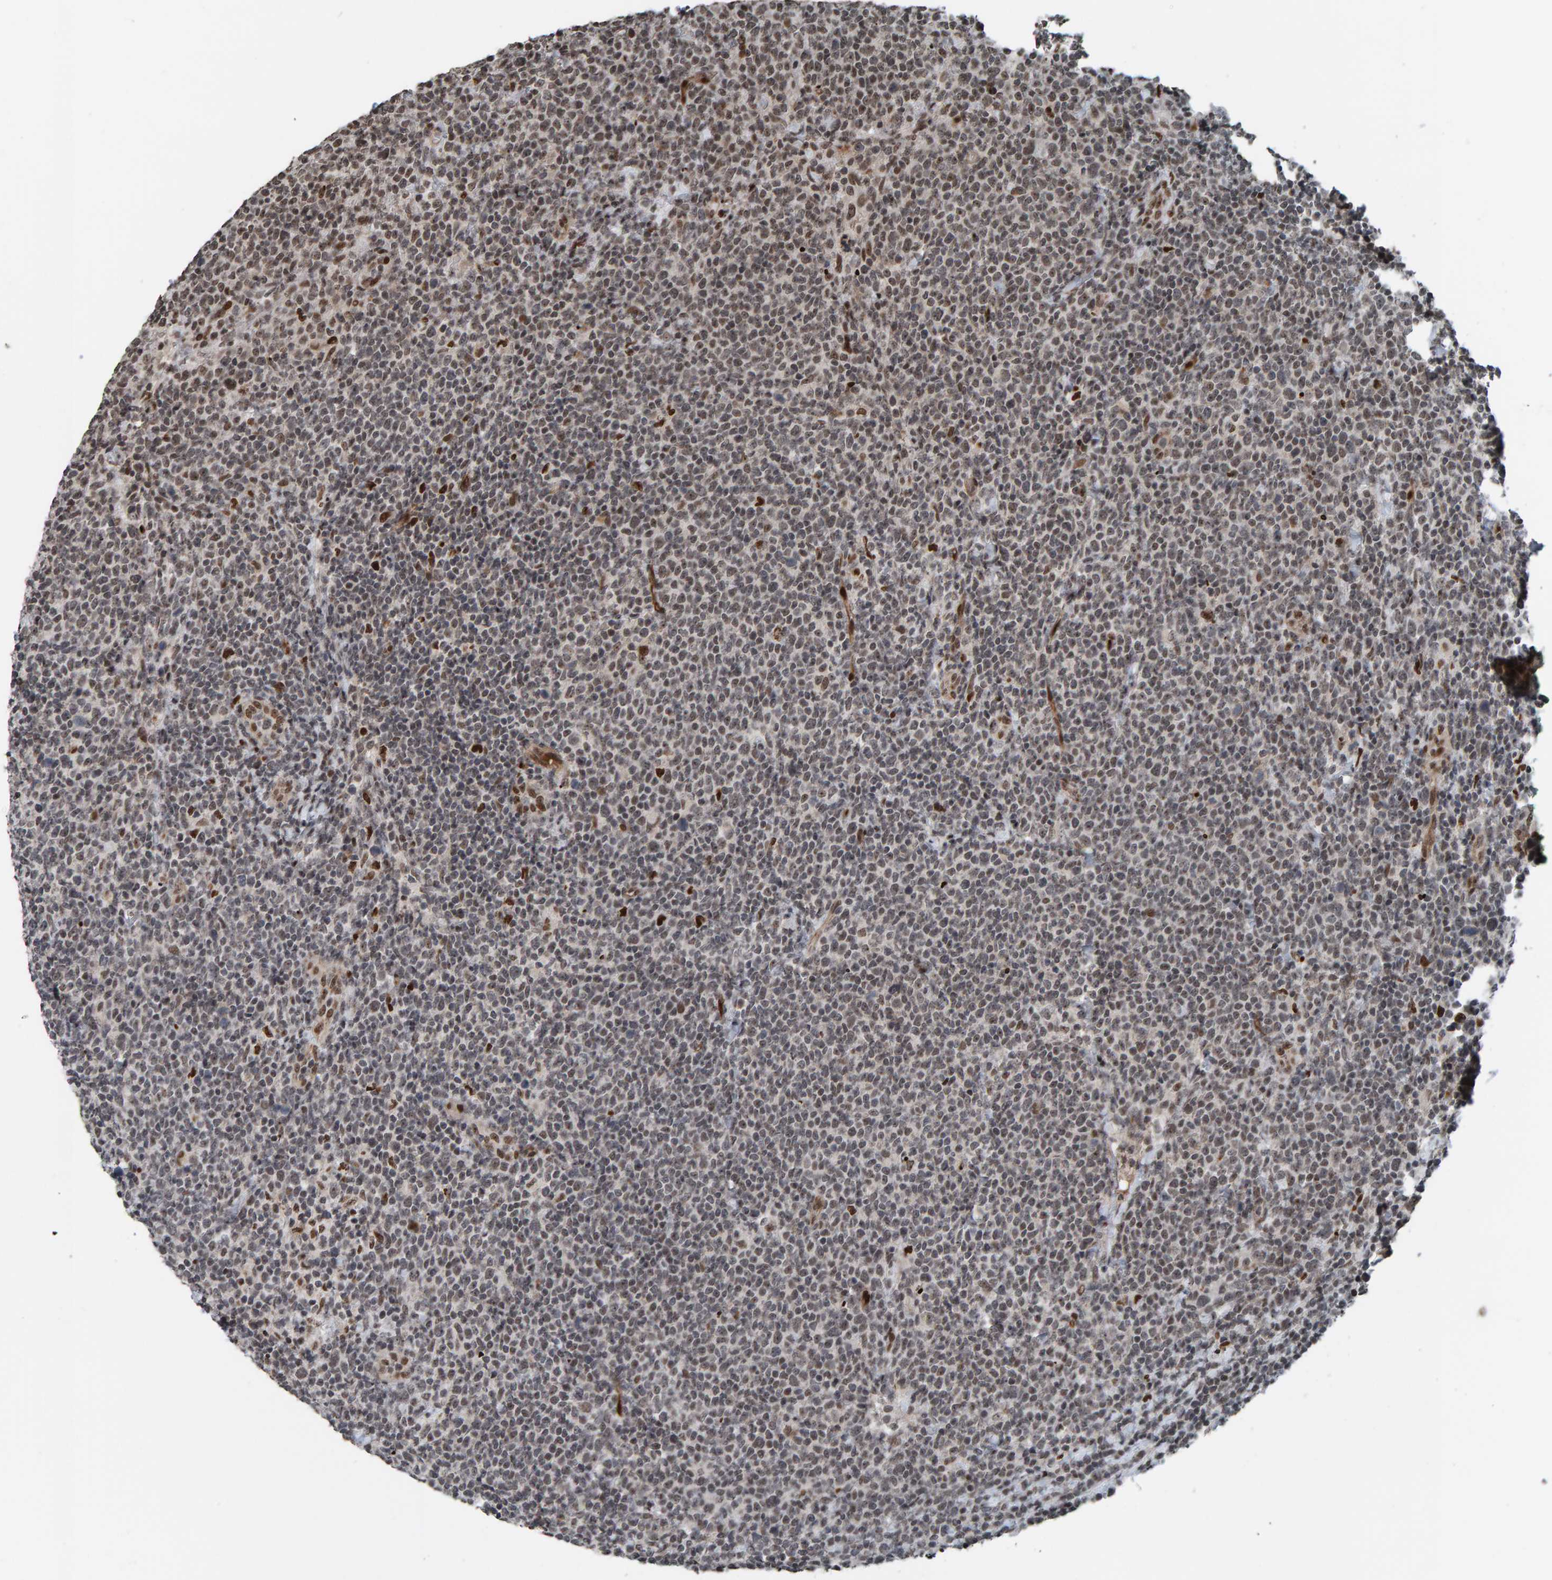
{"staining": {"intensity": "weak", "quantity": "25%-75%", "location": "nuclear"}, "tissue": "lymphoma", "cell_type": "Tumor cells", "image_type": "cancer", "snomed": [{"axis": "morphology", "description": "Malignant lymphoma, non-Hodgkin's type, High grade"}, {"axis": "topography", "description": "Lymph node"}], "caption": "Malignant lymphoma, non-Hodgkin's type (high-grade) stained with DAB IHC displays low levels of weak nuclear staining in approximately 25%-75% of tumor cells.", "gene": "ZNF366", "patient": {"sex": "male", "age": 61}}